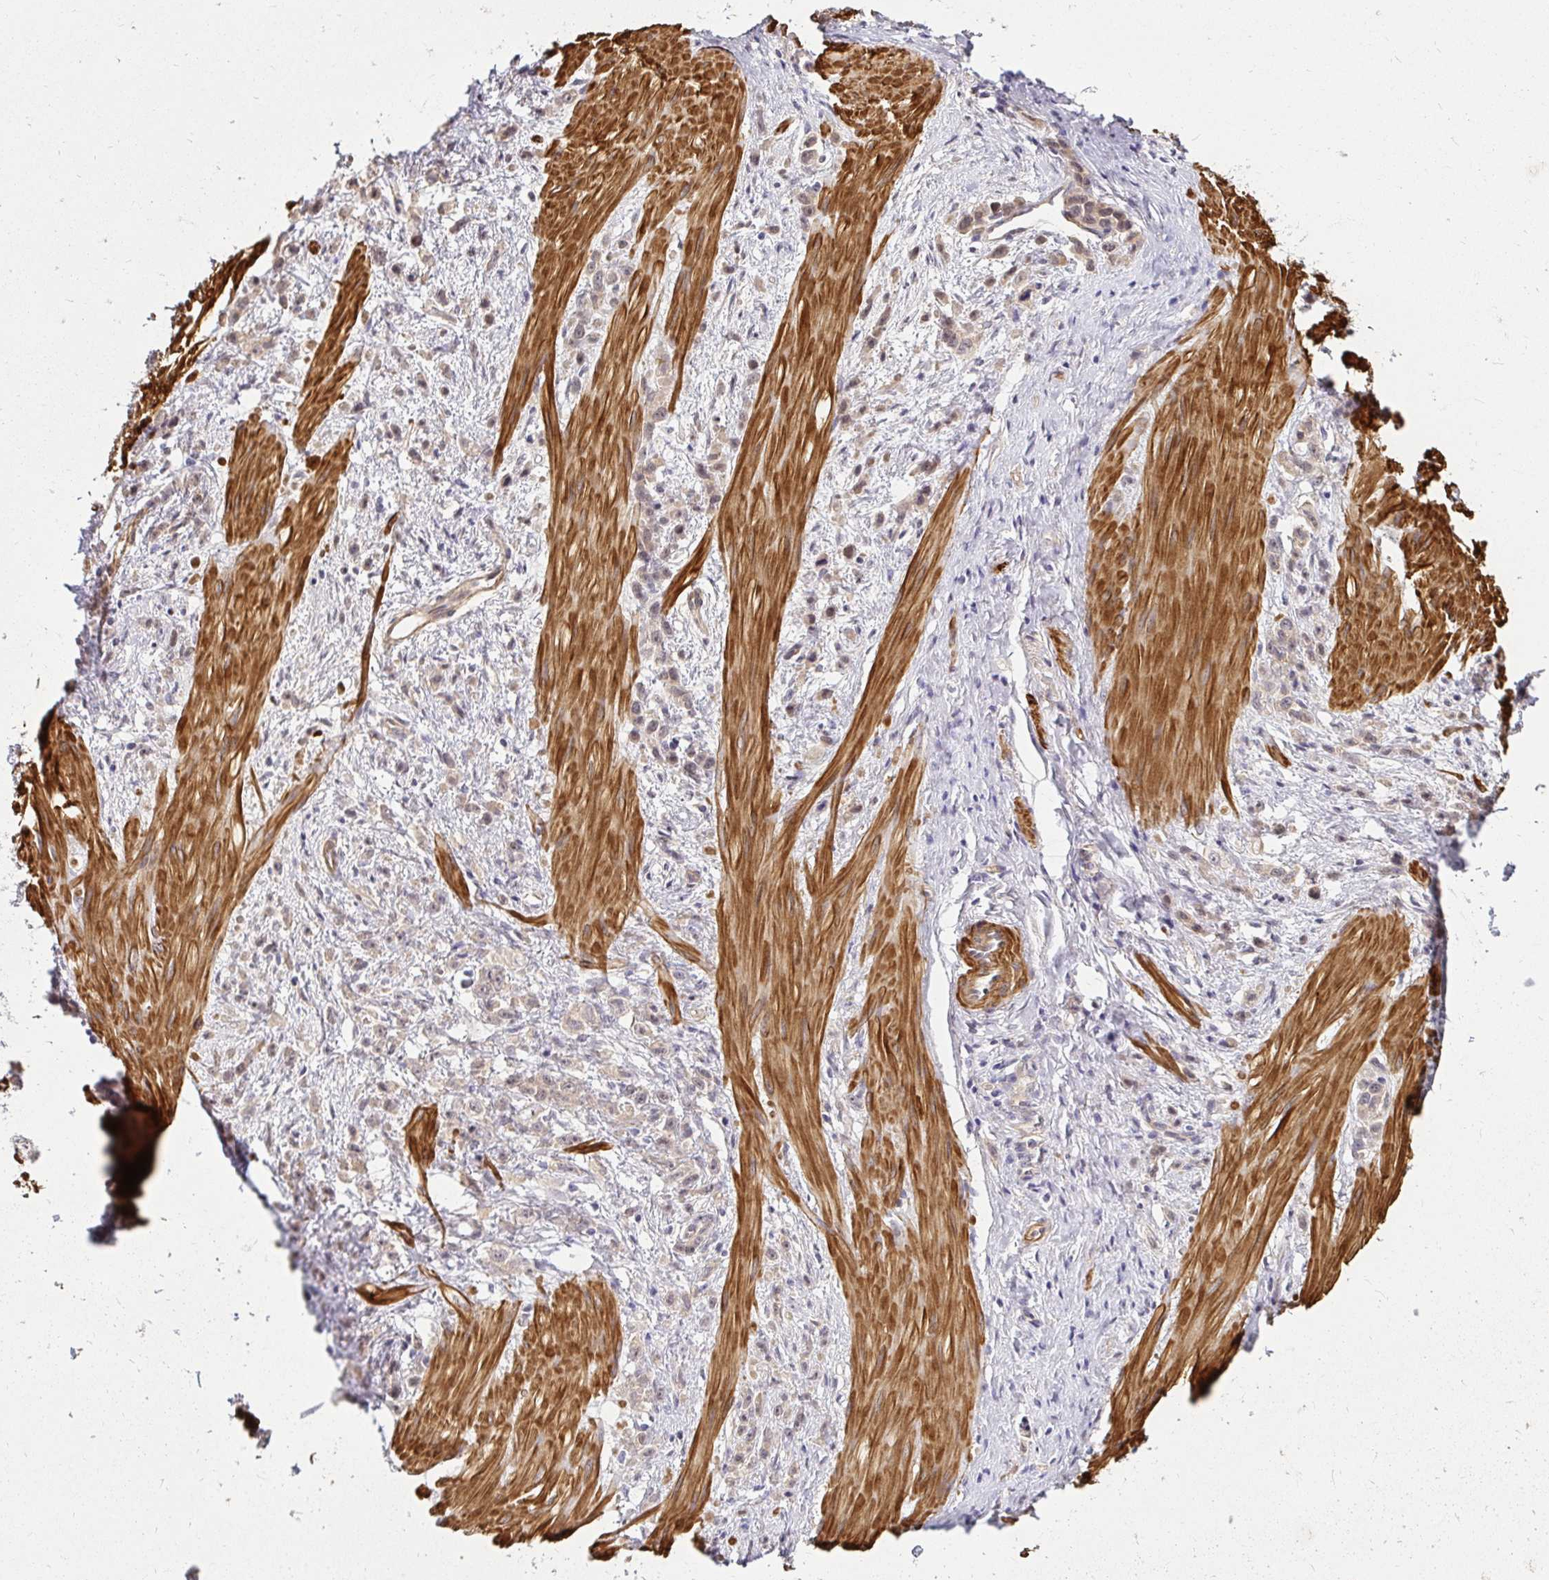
{"staining": {"intensity": "weak", "quantity": "<25%", "location": "cytoplasmic/membranous"}, "tissue": "stomach cancer", "cell_type": "Tumor cells", "image_type": "cancer", "snomed": [{"axis": "morphology", "description": "Adenocarcinoma, NOS"}, {"axis": "topography", "description": "Stomach"}], "caption": "This micrograph is of stomach adenocarcinoma stained with immunohistochemistry to label a protein in brown with the nuclei are counter-stained blue. There is no expression in tumor cells. Brightfield microscopy of immunohistochemistry (IHC) stained with DAB (3,3'-diaminobenzidine) (brown) and hematoxylin (blue), captured at high magnification.", "gene": "YAP1", "patient": {"sex": "male", "age": 47}}